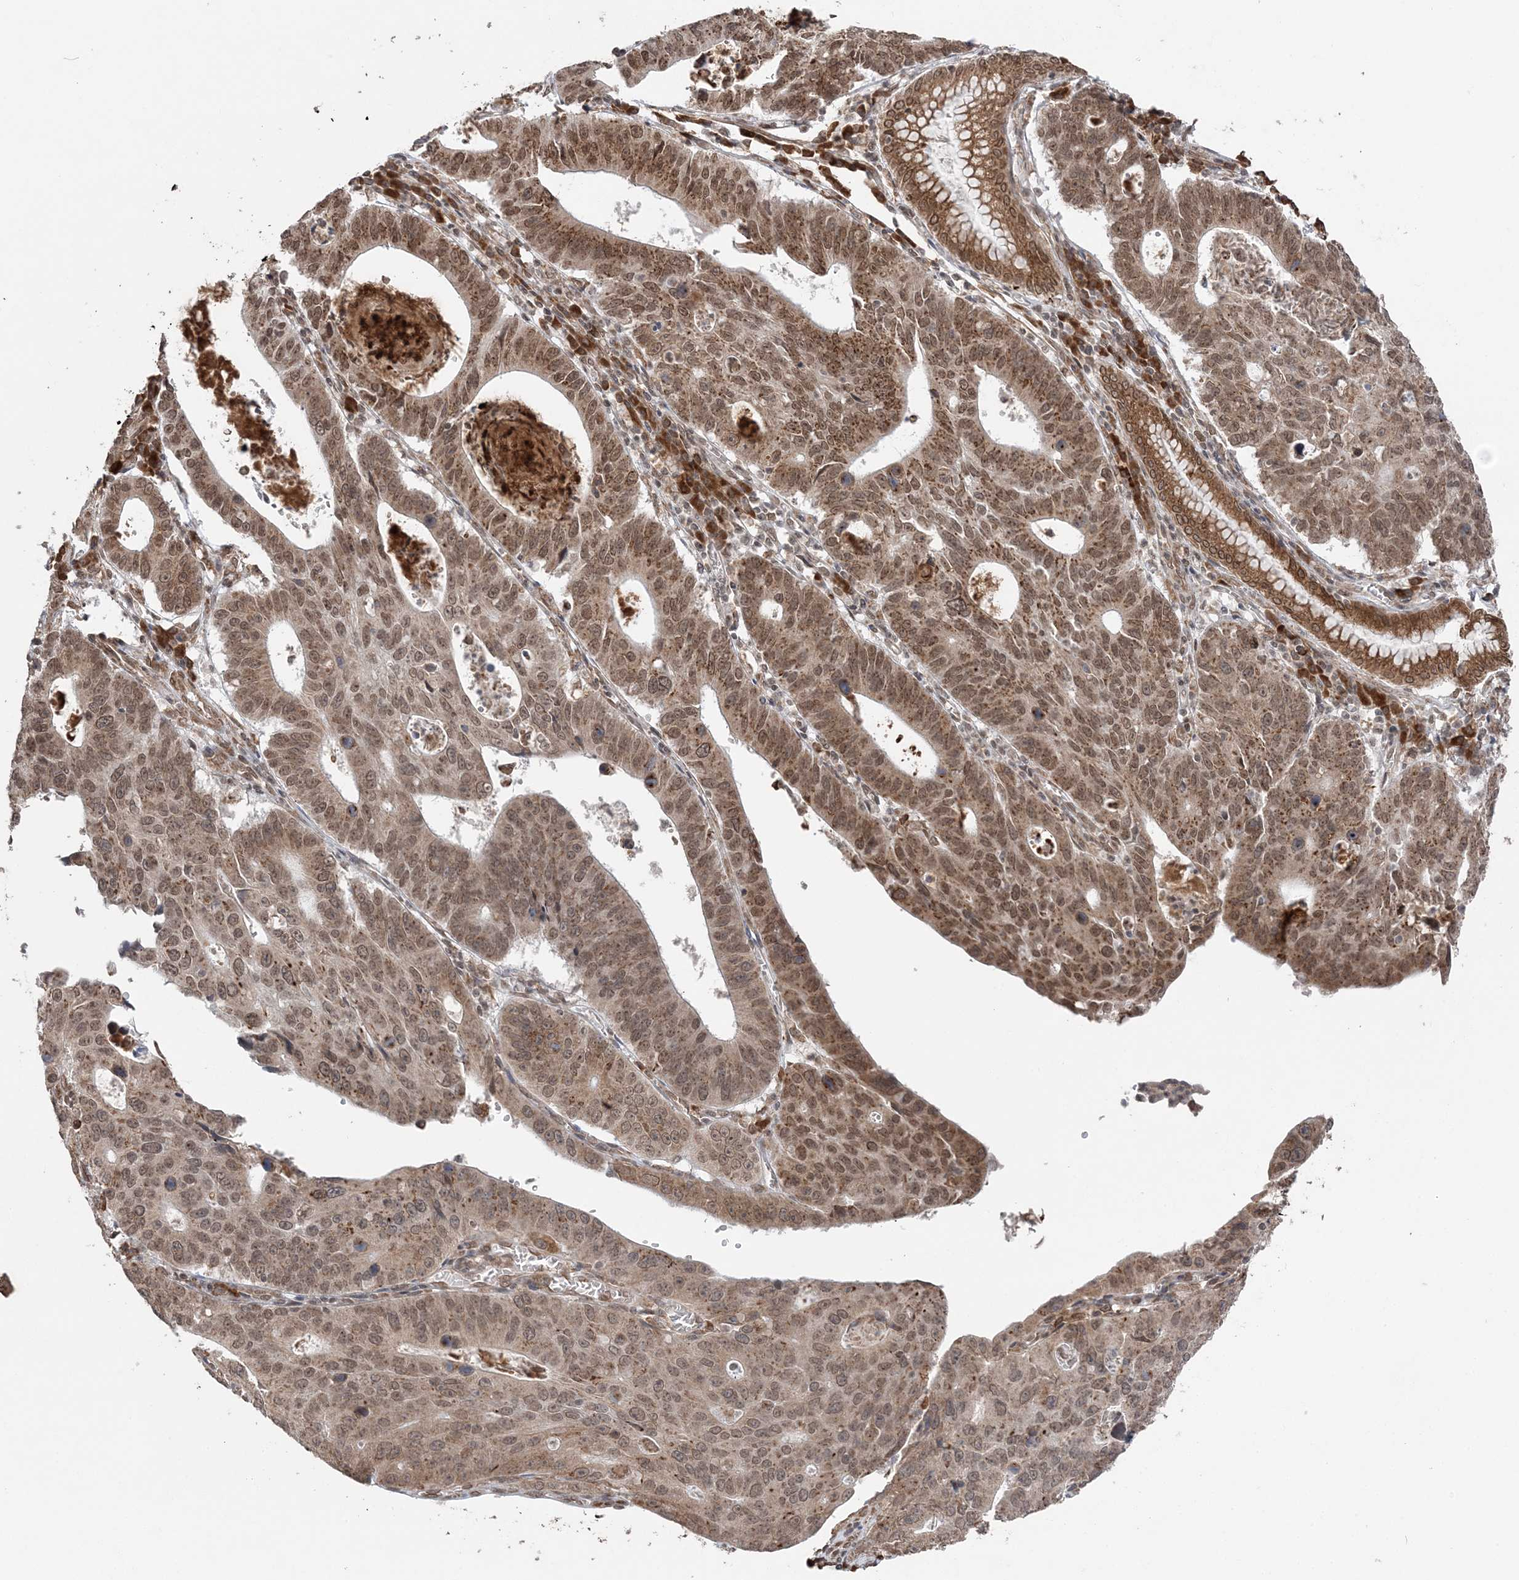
{"staining": {"intensity": "moderate", "quantity": ">75%", "location": "cytoplasmic/membranous,nuclear"}, "tissue": "stomach cancer", "cell_type": "Tumor cells", "image_type": "cancer", "snomed": [{"axis": "morphology", "description": "Adenocarcinoma, NOS"}, {"axis": "topography", "description": "Stomach"}], "caption": "Tumor cells exhibit medium levels of moderate cytoplasmic/membranous and nuclear positivity in about >75% of cells in human stomach cancer.", "gene": "TMED10", "patient": {"sex": "male", "age": 59}}